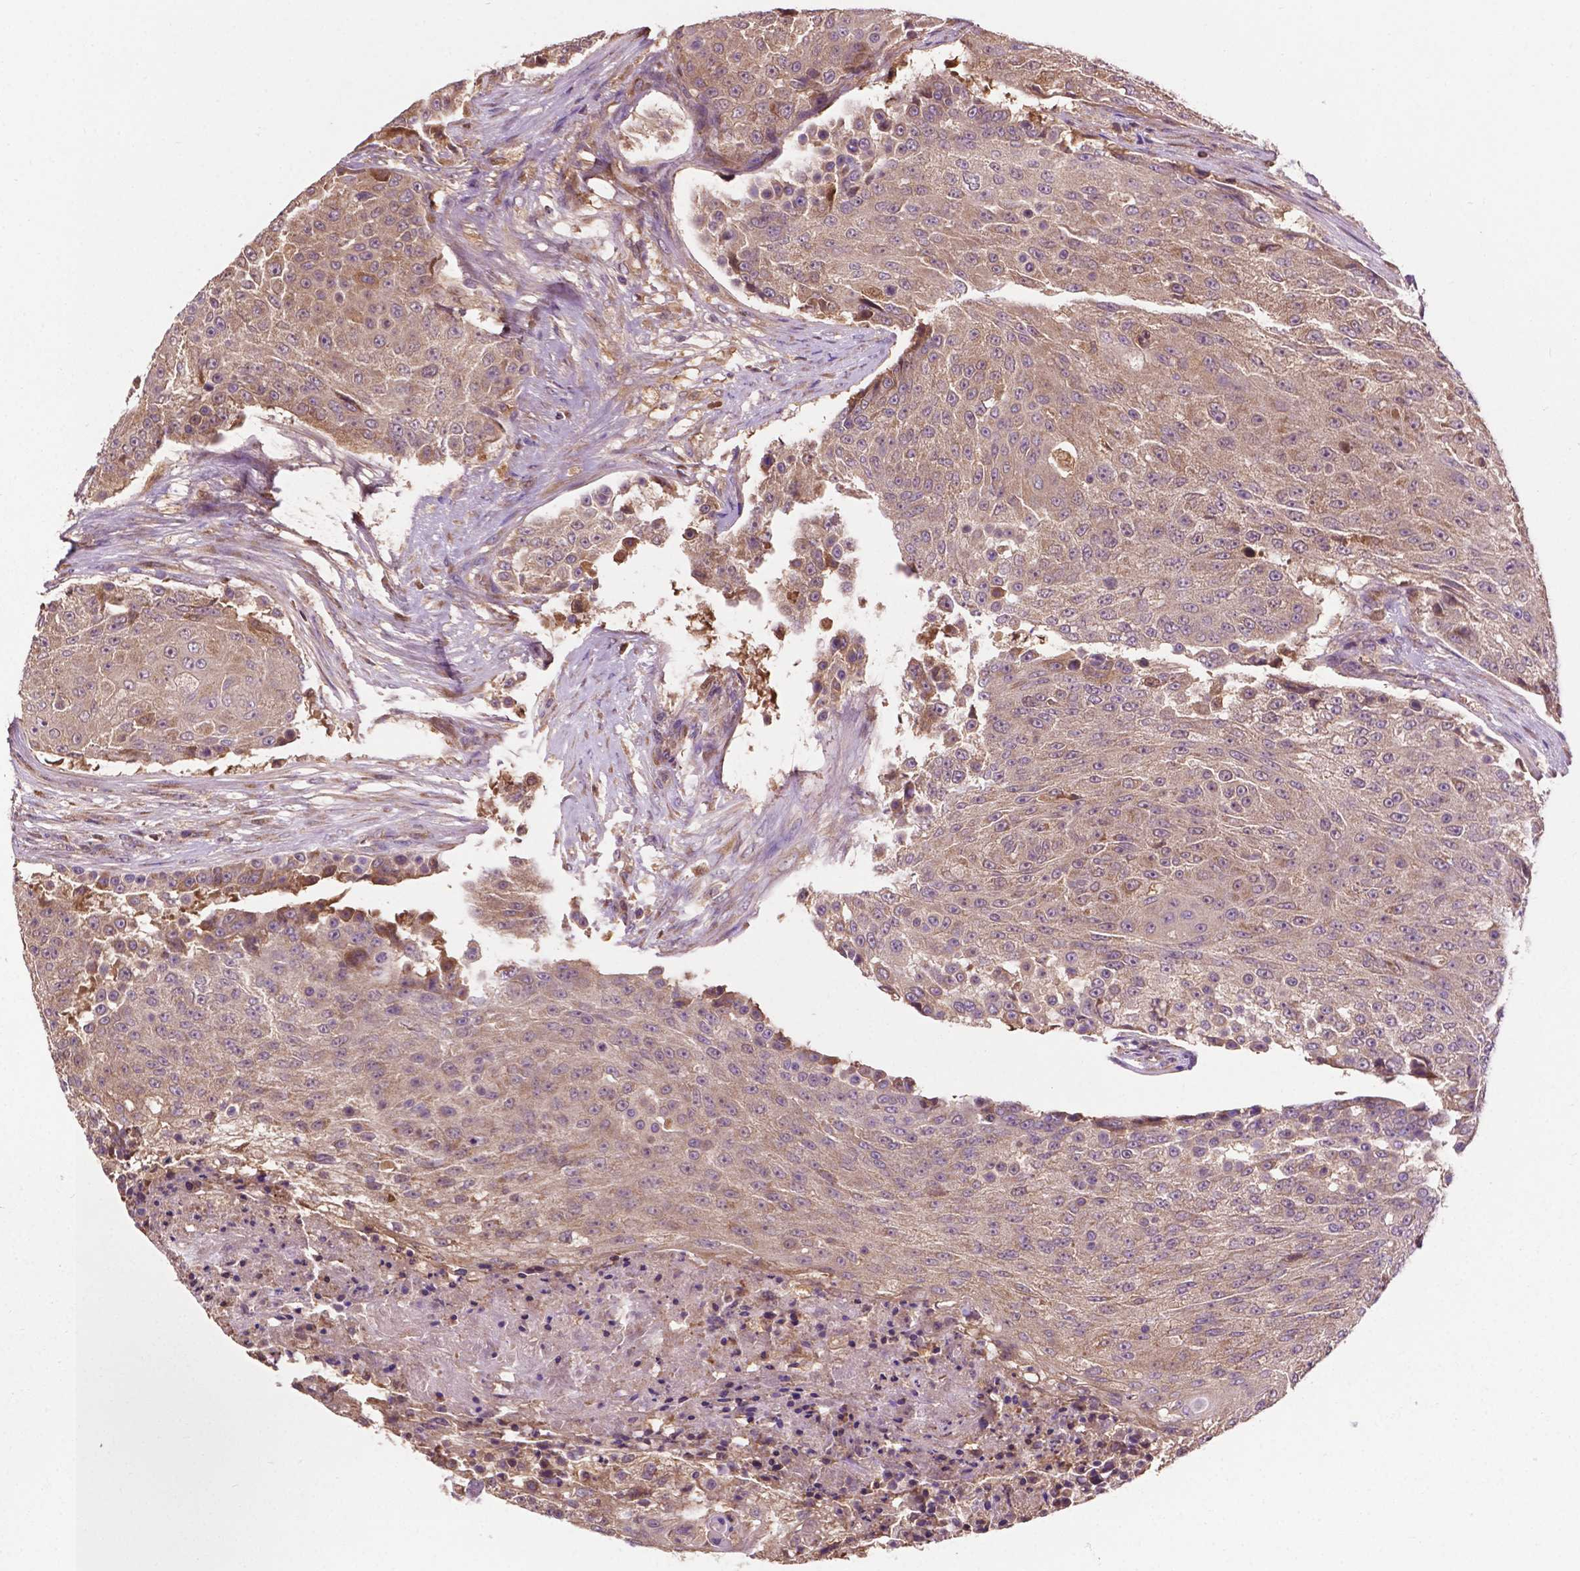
{"staining": {"intensity": "moderate", "quantity": ">75%", "location": "cytoplasmic/membranous"}, "tissue": "urothelial cancer", "cell_type": "Tumor cells", "image_type": "cancer", "snomed": [{"axis": "morphology", "description": "Urothelial carcinoma, High grade"}, {"axis": "topography", "description": "Urinary bladder"}], "caption": "DAB (3,3'-diaminobenzidine) immunohistochemical staining of urothelial carcinoma (high-grade) demonstrates moderate cytoplasmic/membranous protein positivity in about >75% of tumor cells. (DAB (3,3'-diaminobenzidine) = brown stain, brightfield microscopy at high magnification).", "gene": "GJA9", "patient": {"sex": "female", "age": 63}}